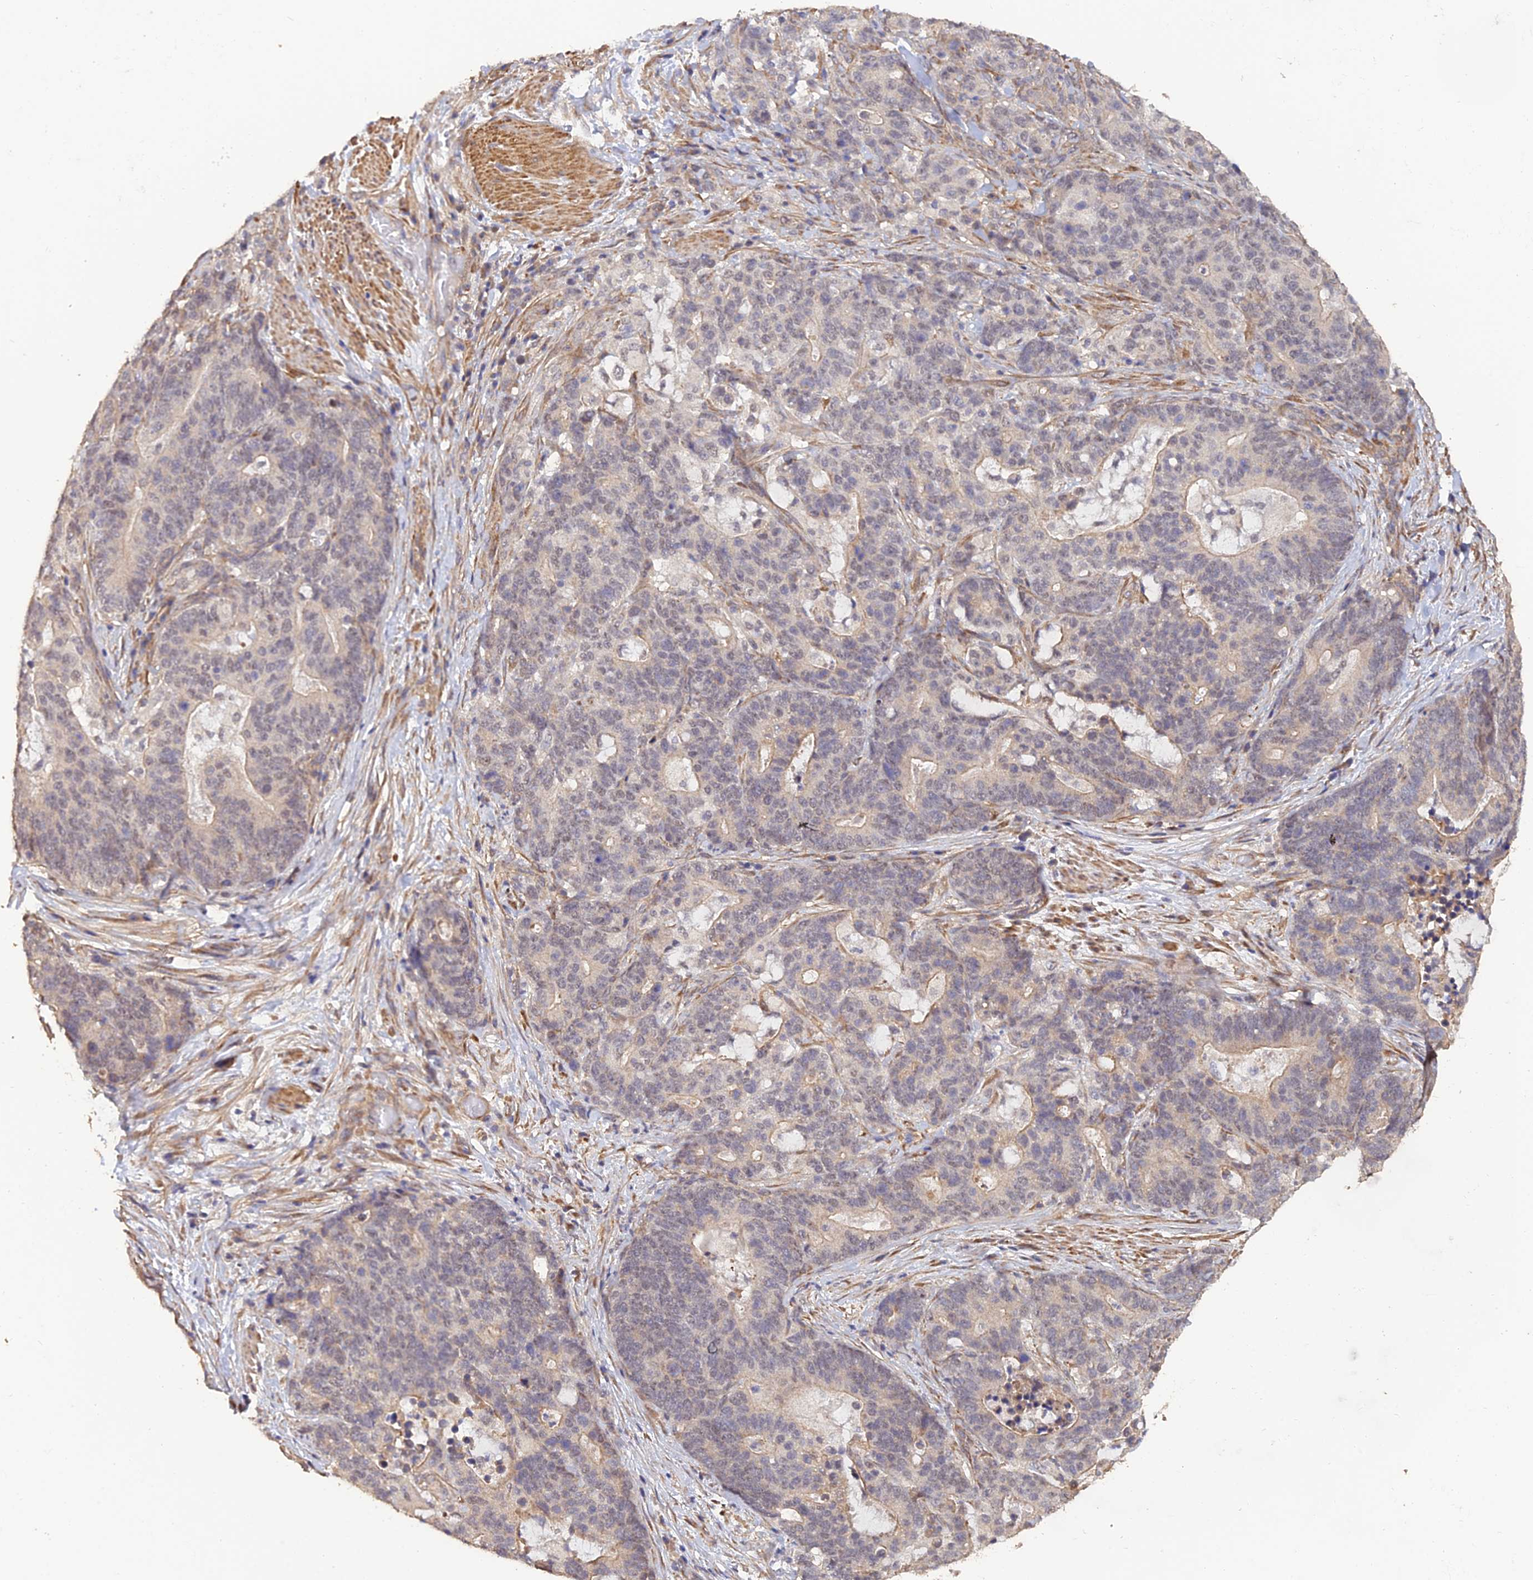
{"staining": {"intensity": "negative", "quantity": "none", "location": "none"}, "tissue": "stomach cancer", "cell_type": "Tumor cells", "image_type": "cancer", "snomed": [{"axis": "morphology", "description": "Normal tissue, NOS"}, {"axis": "morphology", "description": "Adenocarcinoma, NOS"}, {"axis": "topography", "description": "Stomach"}], "caption": "An immunohistochemistry (IHC) image of stomach cancer (adenocarcinoma) is shown. There is no staining in tumor cells of stomach cancer (adenocarcinoma).", "gene": "PAGR1", "patient": {"sex": "female", "age": 64}}